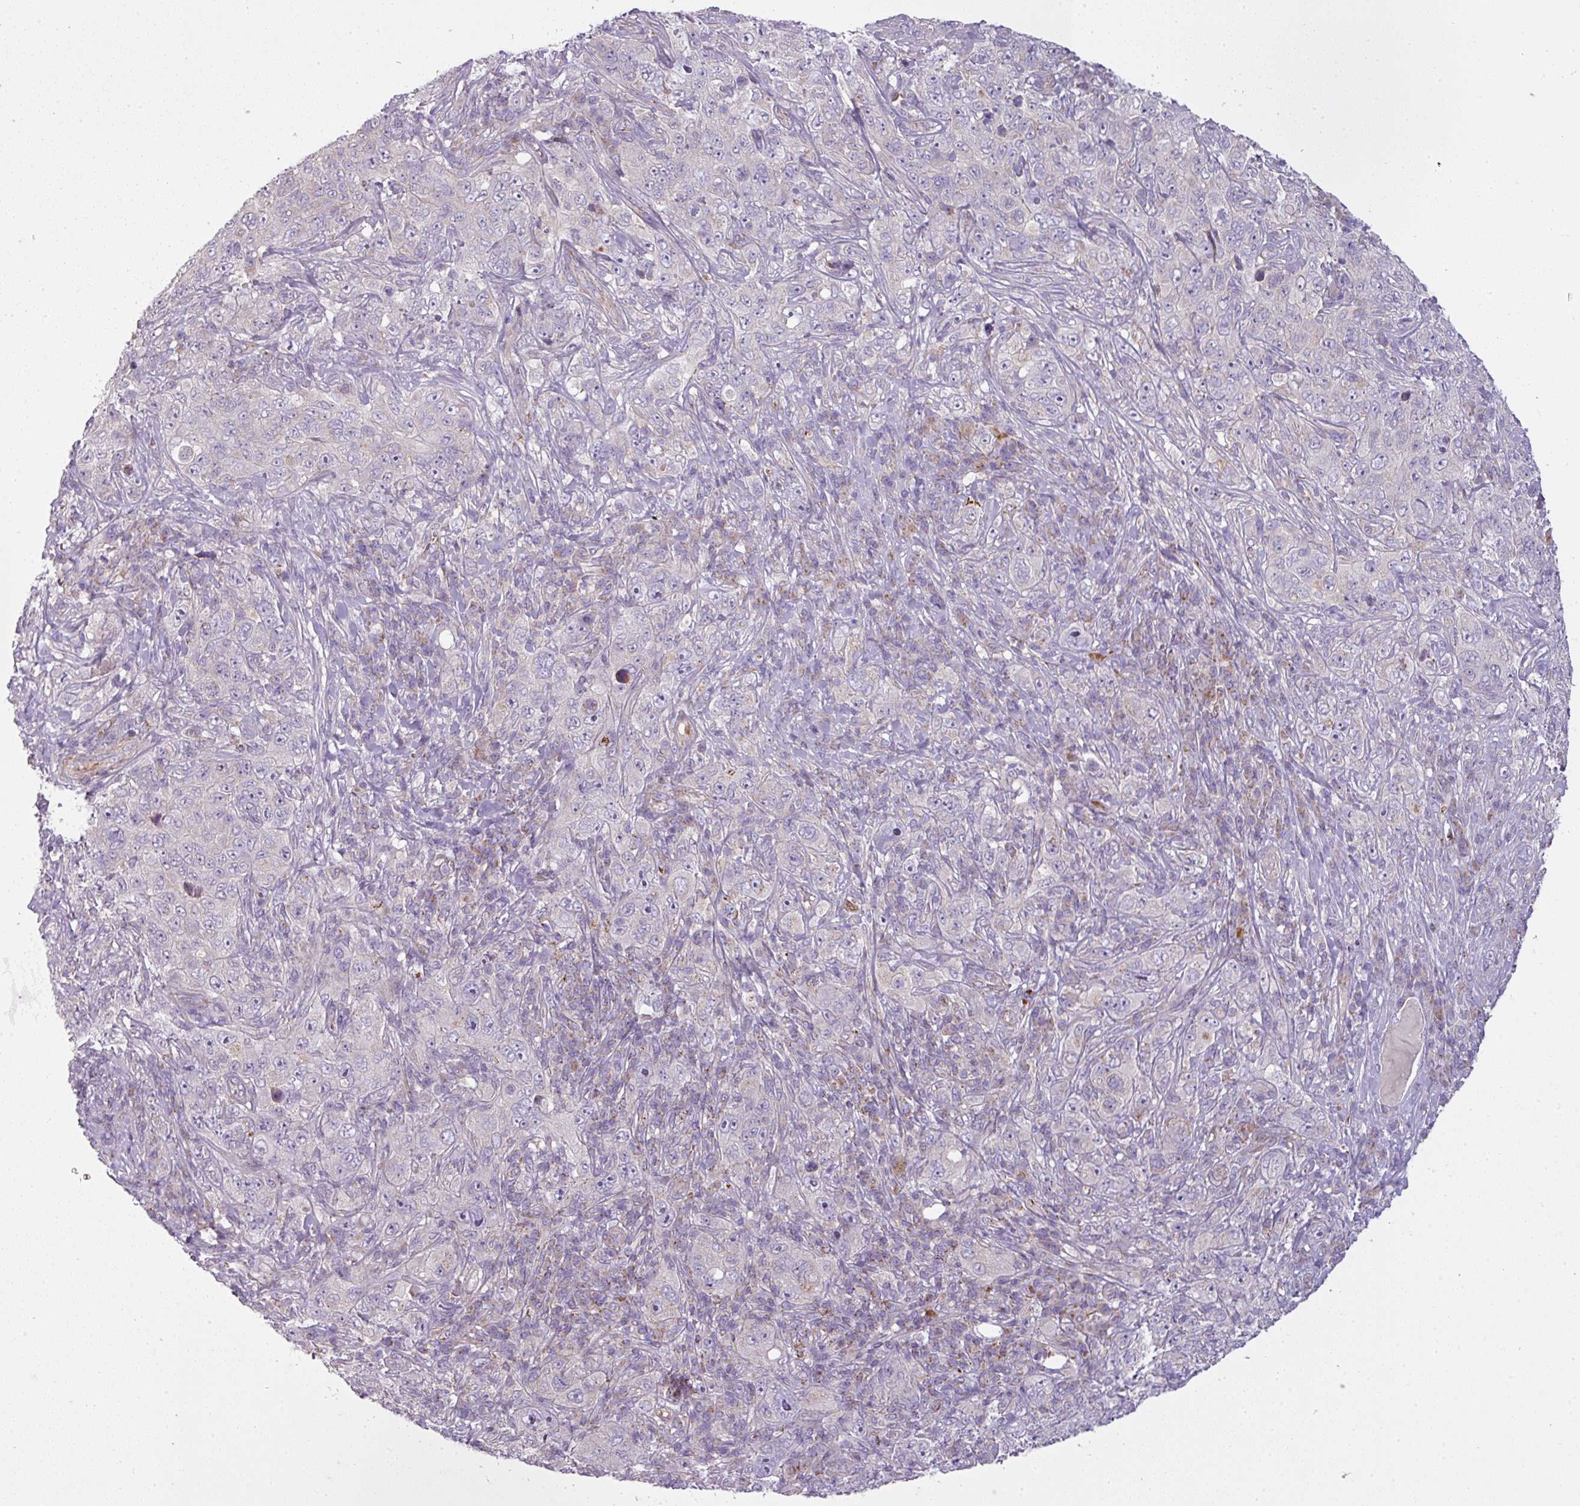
{"staining": {"intensity": "negative", "quantity": "none", "location": "none"}, "tissue": "pancreatic cancer", "cell_type": "Tumor cells", "image_type": "cancer", "snomed": [{"axis": "morphology", "description": "Adenocarcinoma, NOS"}, {"axis": "topography", "description": "Pancreas"}], "caption": "This is an immunohistochemistry (IHC) photomicrograph of human adenocarcinoma (pancreatic). There is no staining in tumor cells.", "gene": "PNMA6A", "patient": {"sex": "male", "age": 68}}